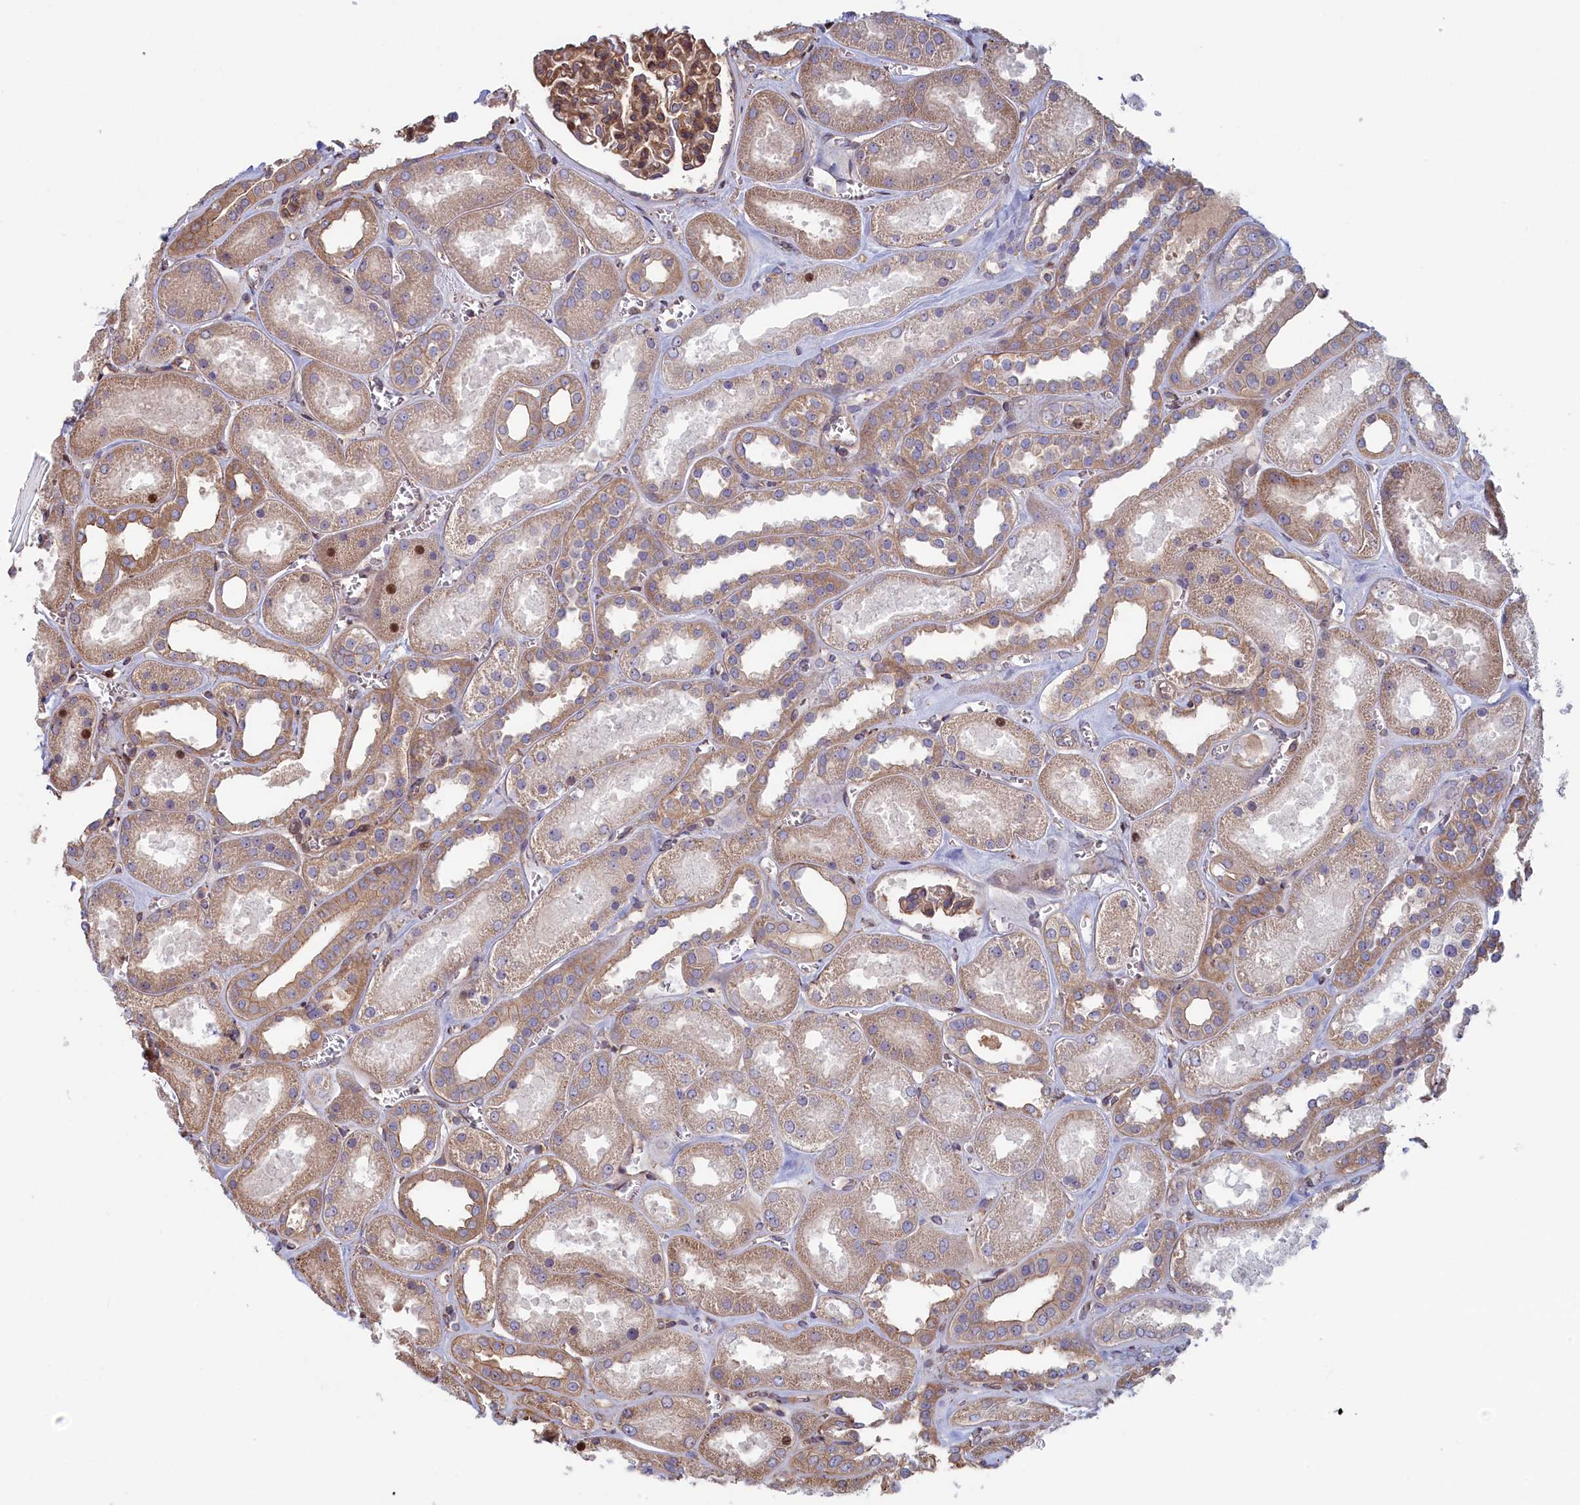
{"staining": {"intensity": "moderate", "quantity": "25%-75%", "location": "cytoplasmic/membranous"}, "tissue": "kidney", "cell_type": "Cells in glomeruli", "image_type": "normal", "snomed": [{"axis": "morphology", "description": "Normal tissue, NOS"}, {"axis": "morphology", "description": "Adenocarcinoma, NOS"}, {"axis": "topography", "description": "Kidney"}], "caption": "Cells in glomeruli show moderate cytoplasmic/membranous expression in about 25%-75% of cells in normal kidney.", "gene": "RILPL1", "patient": {"sex": "female", "age": 68}}